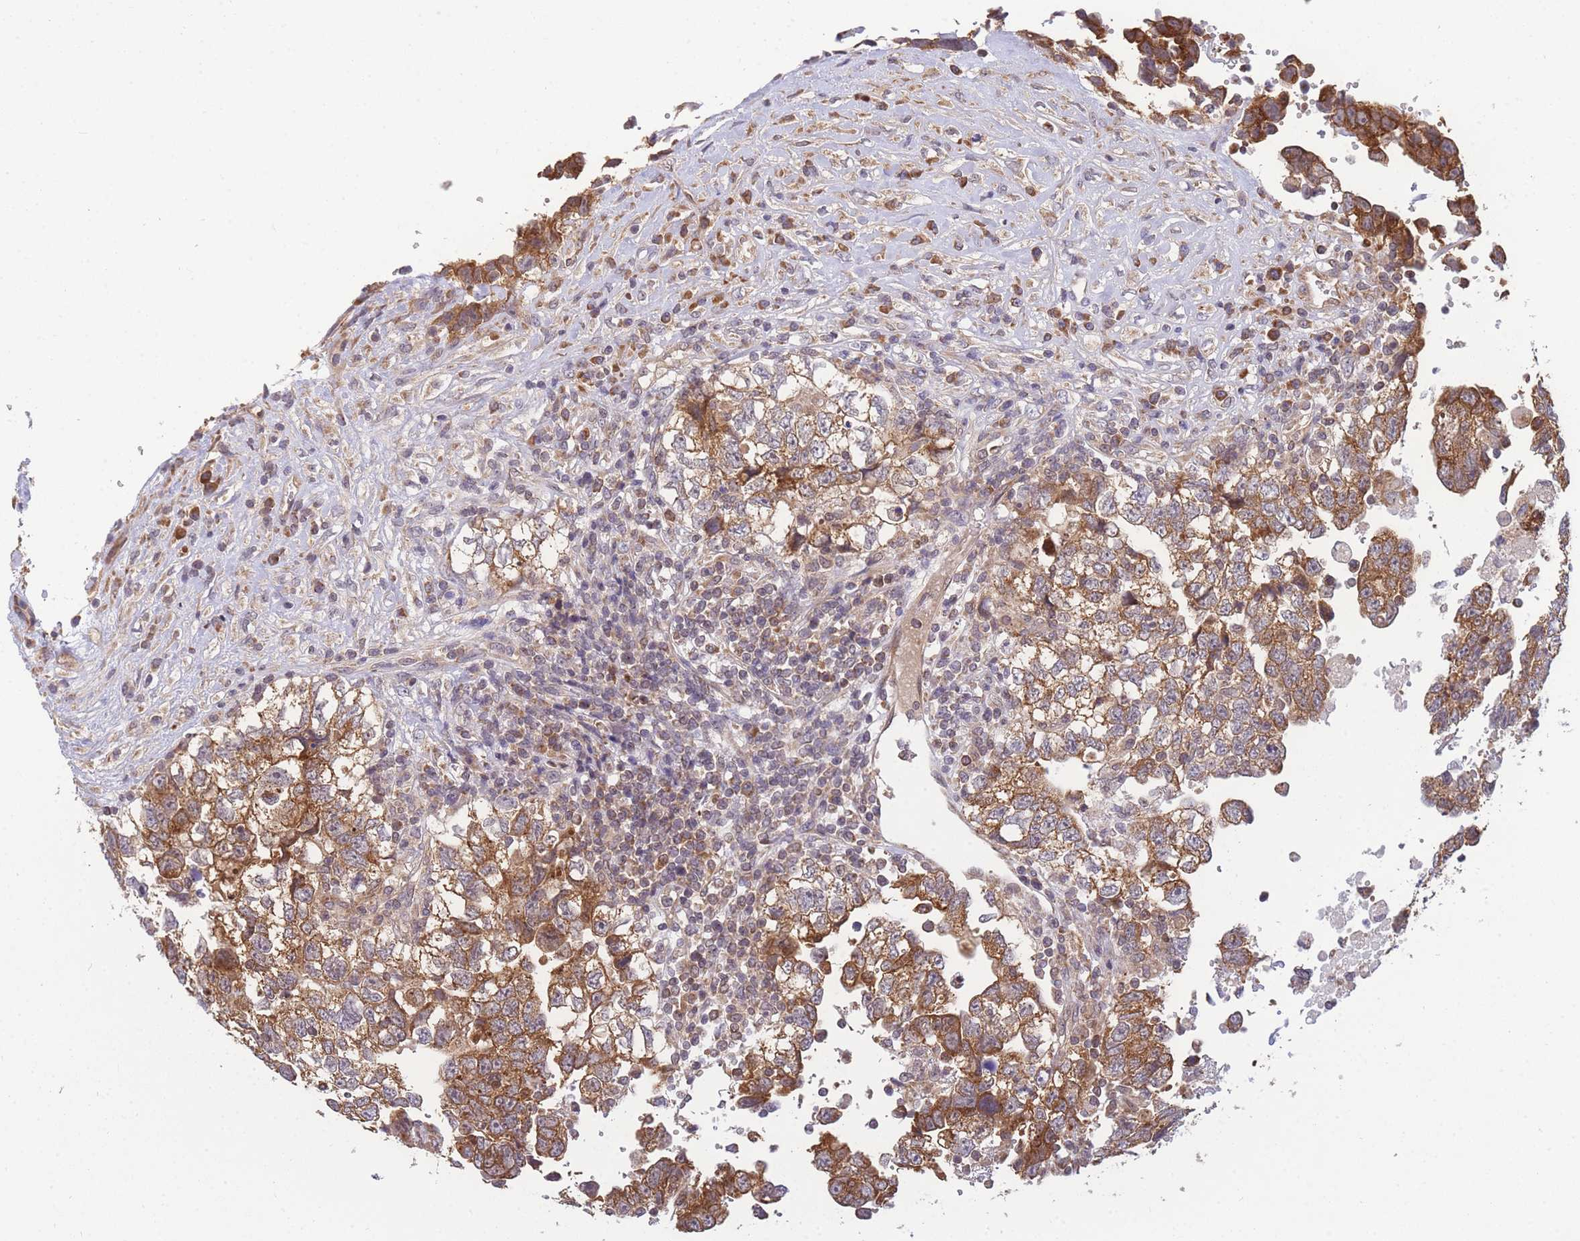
{"staining": {"intensity": "strong", "quantity": "25%-75%", "location": "cytoplasmic/membranous"}, "tissue": "testis cancer", "cell_type": "Tumor cells", "image_type": "cancer", "snomed": [{"axis": "morphology", "description": "Carcinoma, Embryonal, NOS"}, {"axis": "topography", "description": "Testis"}], "caption": "Human testis cancer (embryonal carcinoma) stained with a protein marker reveals strong staining in tumor cells.", "gene": "MRPL23", "patient": {"sex": "male", "age": 37}}